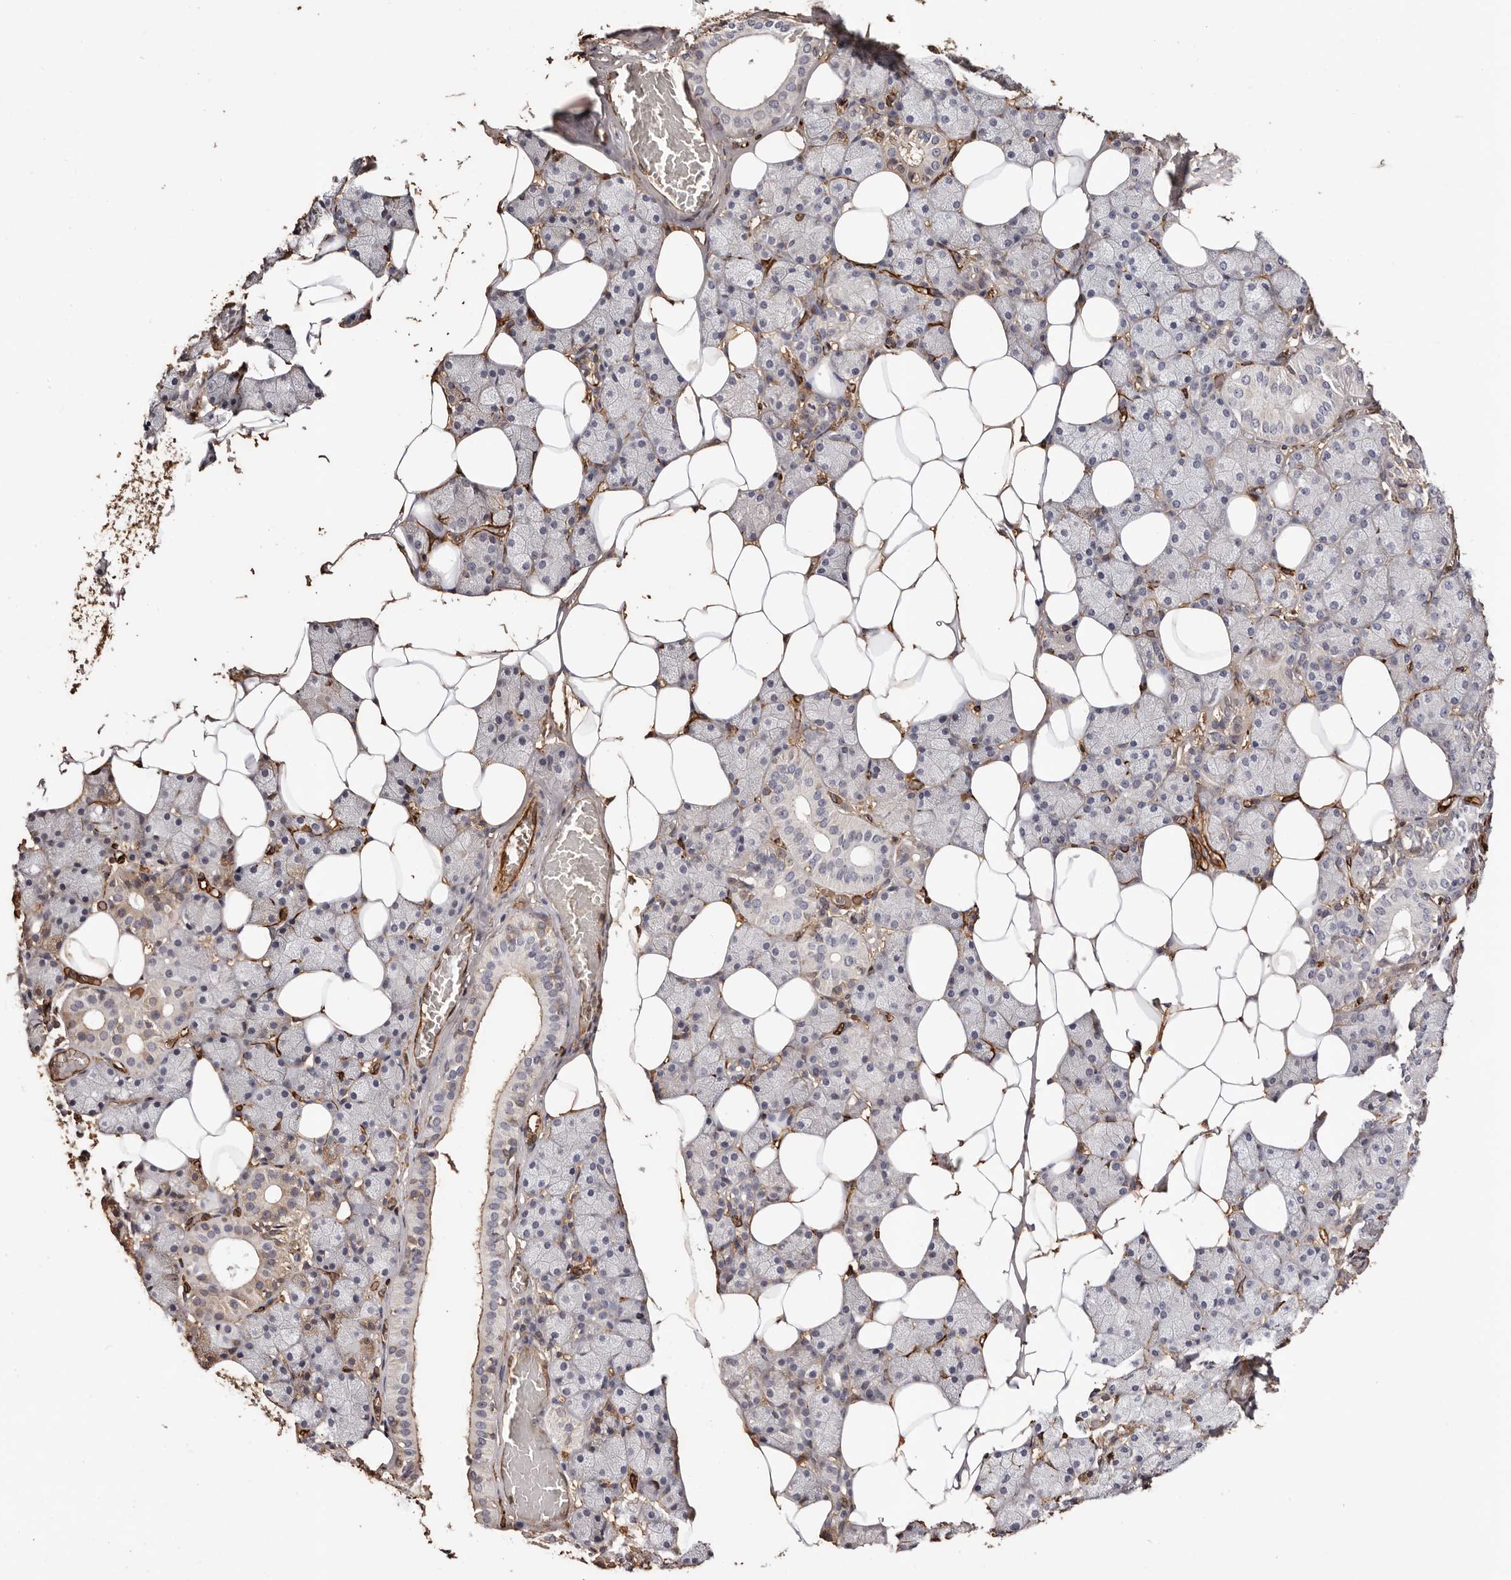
{"staining": {"intensity": "weak", "quantity": "<25%", "location": "cytoplasmic/membranous"}, "tissue": "salivary gland", "cell_type": "Glandular cells", "image_type": "normal", "snomed": [{"axis": "morphology", "description": "Normal tissue, NOS"}, {"axis": "topography", "description": "Salivary gland"}], "caption": "Histopathology image shows no significant protein staining in glandular cells of normal salivary gland.", "gene": "ZNF557", "patient": {"sex": "female", "age": 33}}